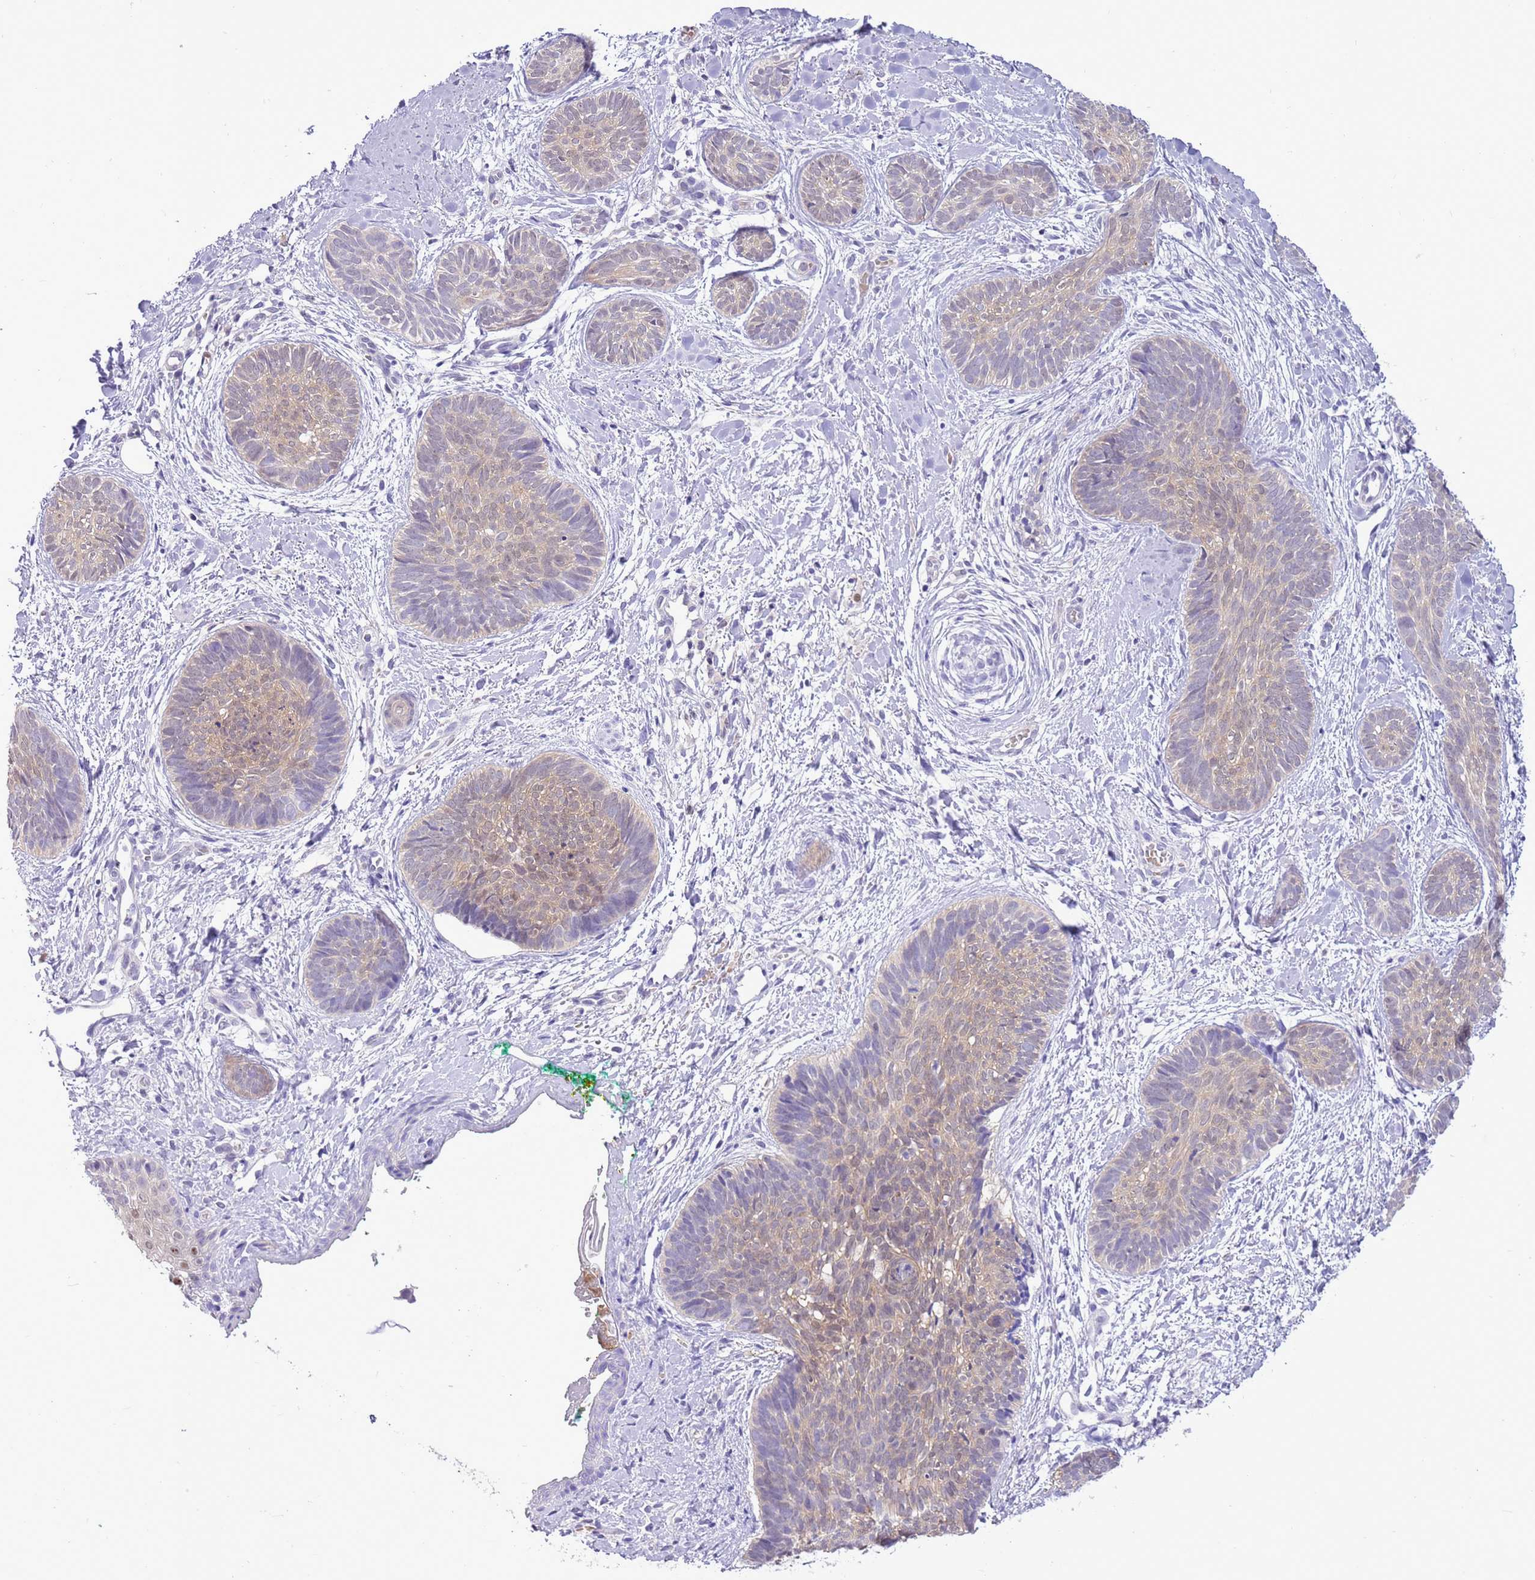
{"staining": {"intensity": "weak", "quantity": "25%-75%", "location": "cytoplasmic/membranous,nuclear"}, "tissue": "skin cancer", "cell_type": "Tumor cells", "image_type": "cancer", "snomed": [{"axis": "morphology", "description": "Basal cell carcinoma"}, {"axis": "topography", "description": "Skin"}], "caption": "A photomicrograph of skin cancer stained for a protein shows weak cytoplasmic/membranous and nuclear brown staining in tumor cells.", "gene": "DDI2", "patient": {"sex": "female", "age": 81}}